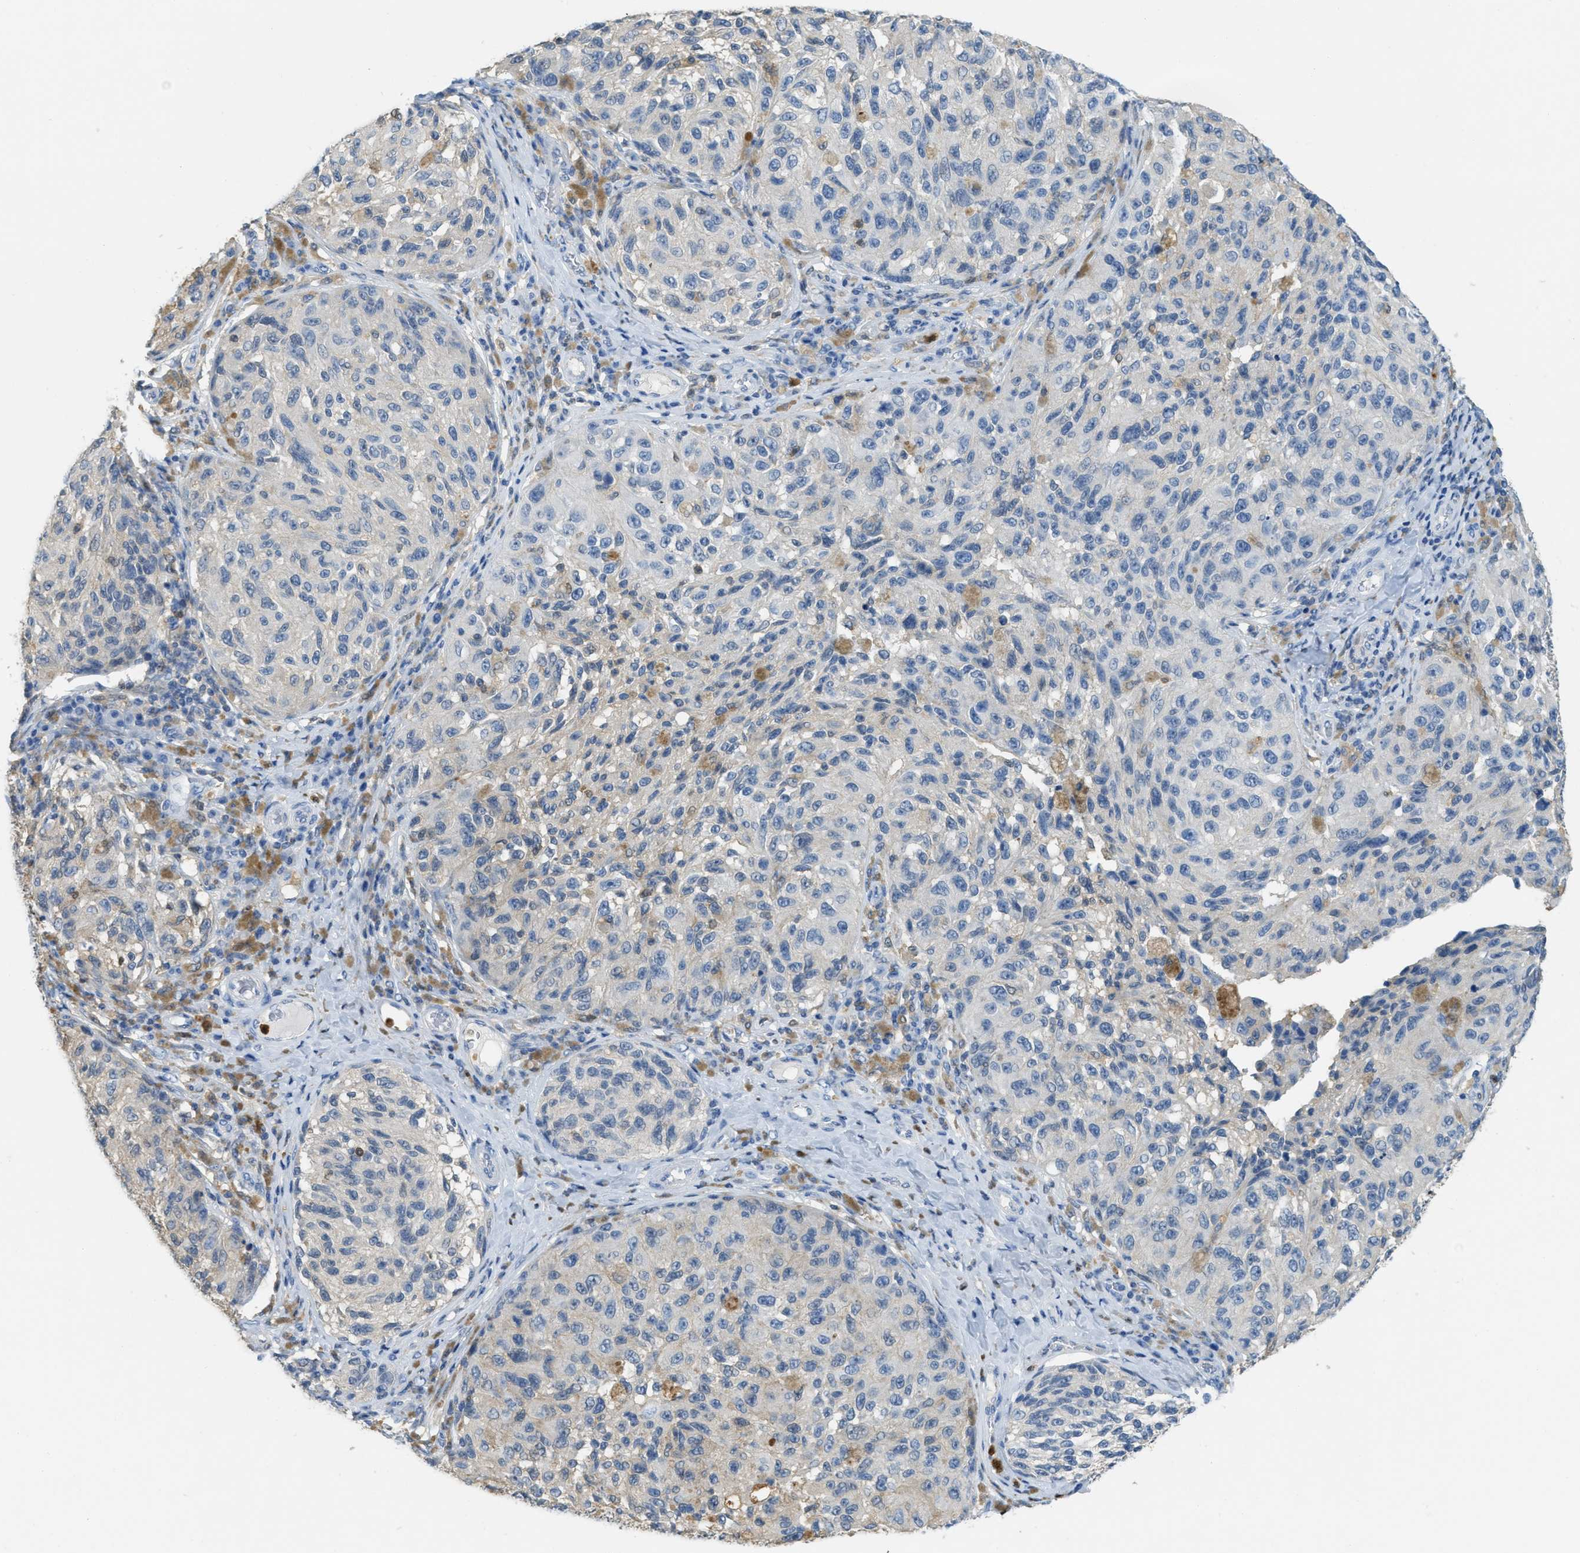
{"staining": {"intensity": "negative", "quantity": "none", "location": "none"}, "tissue": "melanoma", "cell_type": "Tumor cells", "image_type": "cancer", "snomed": [{"axis": "morphology", "description": "Malignant melanoma, NOS"}, {"axis": "topography", "description": "Skin"}], "caption": "Protein analysis of melanoma exhibits no significant expression in tumor cells.", "gene": "SERPINB1", "patient": {"sex": "female", "age": 73}}